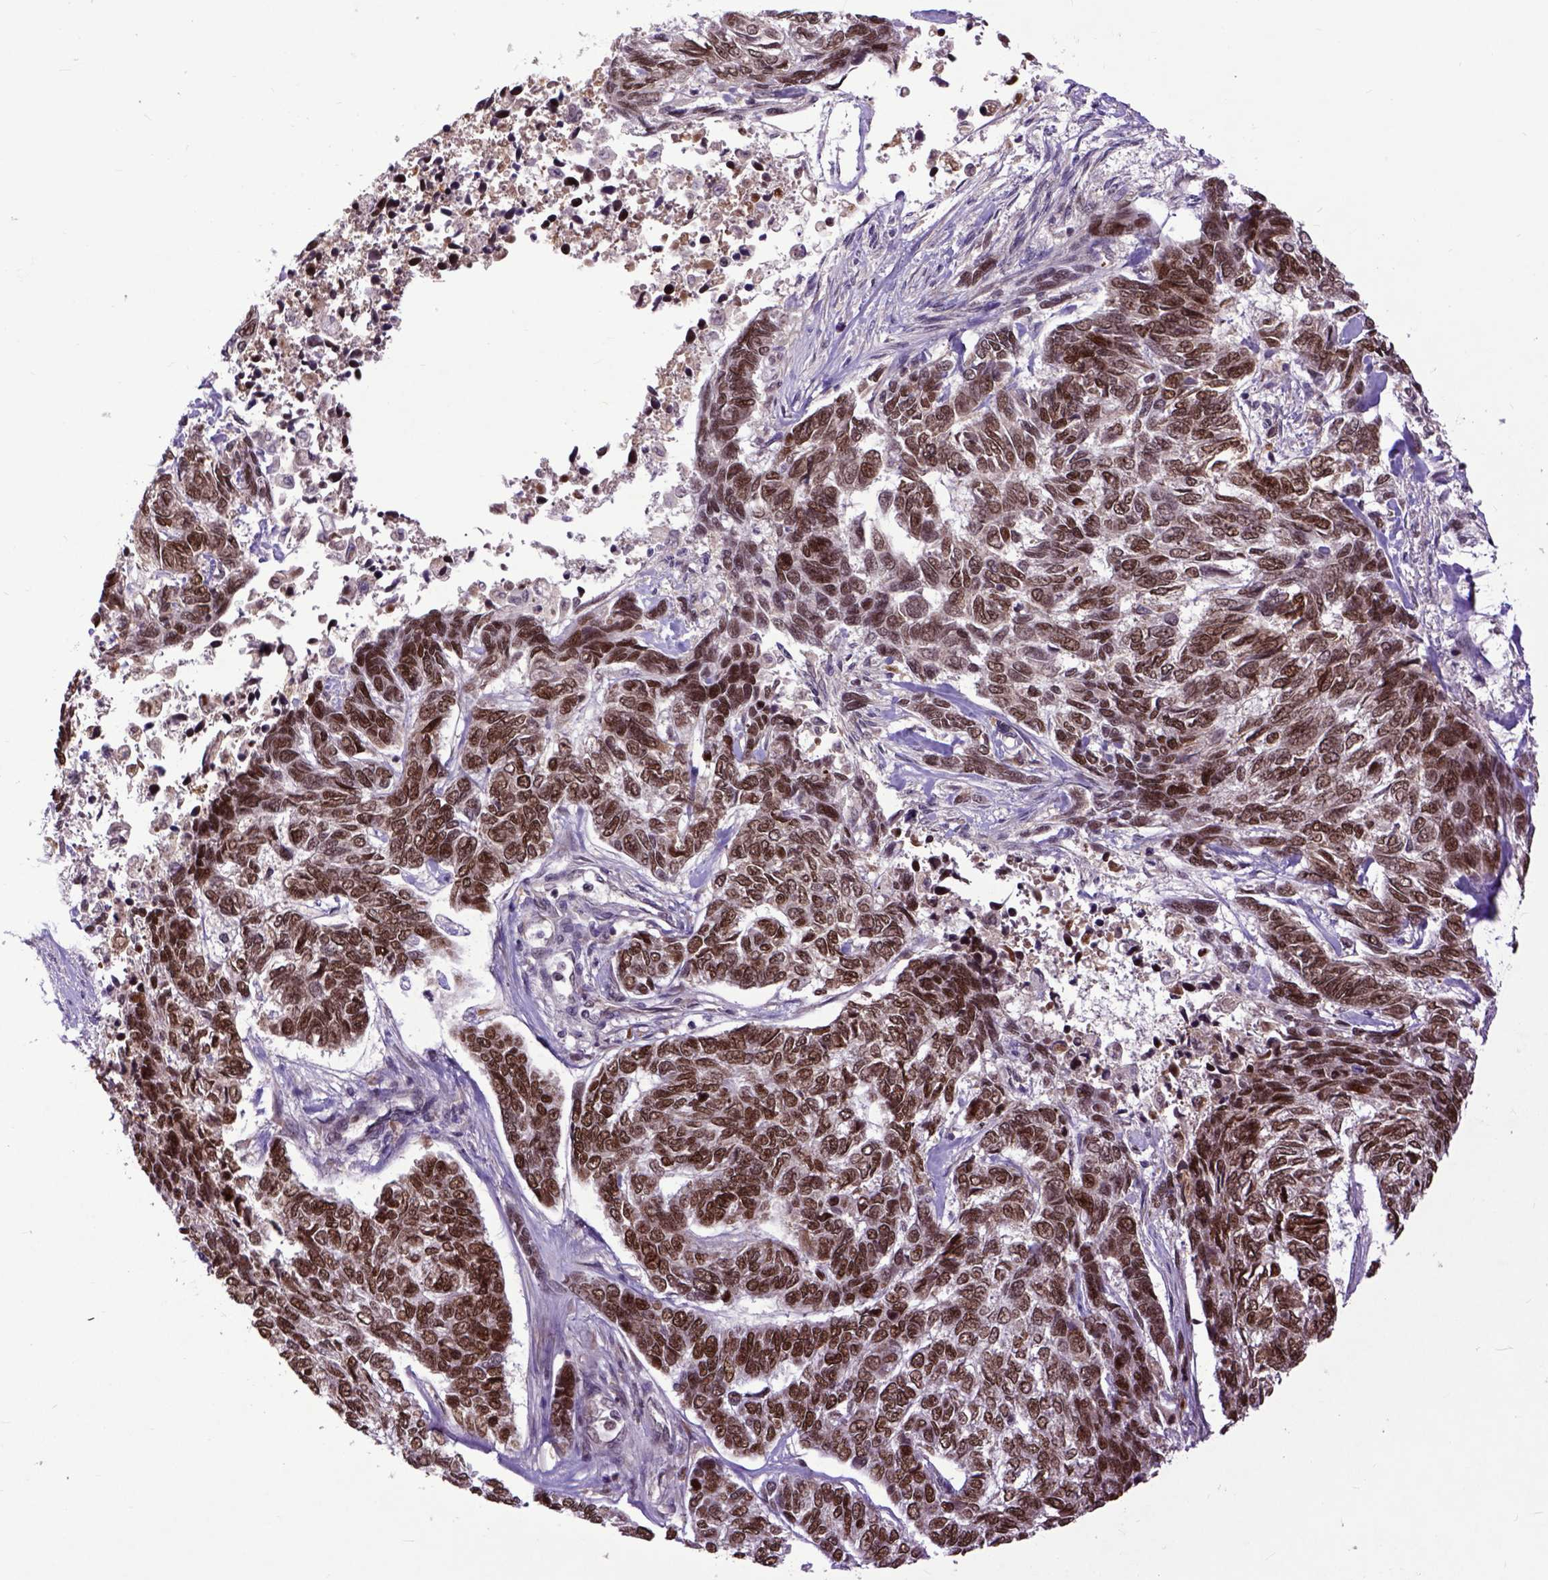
{"staining": {"intensity": "moderate", "quantity": ">75%", "location": "nuclear"}, "tissue": "skin cancer", "cell_type": "Tumor cells", "image_type": "cancer", "snomed": [{"axis": "morphology", "description": "Basal cell carcinoma"}, {"axis": "topography", "description": "Skin"}], "caption": "Immunohistochemistry (IHC) of skin cancer demonstrates medium levels of moderate nuclear staining in about >75% of tumor cells.", "gene": "RCC2", "patient": {"sex": "female", "age": 65}}